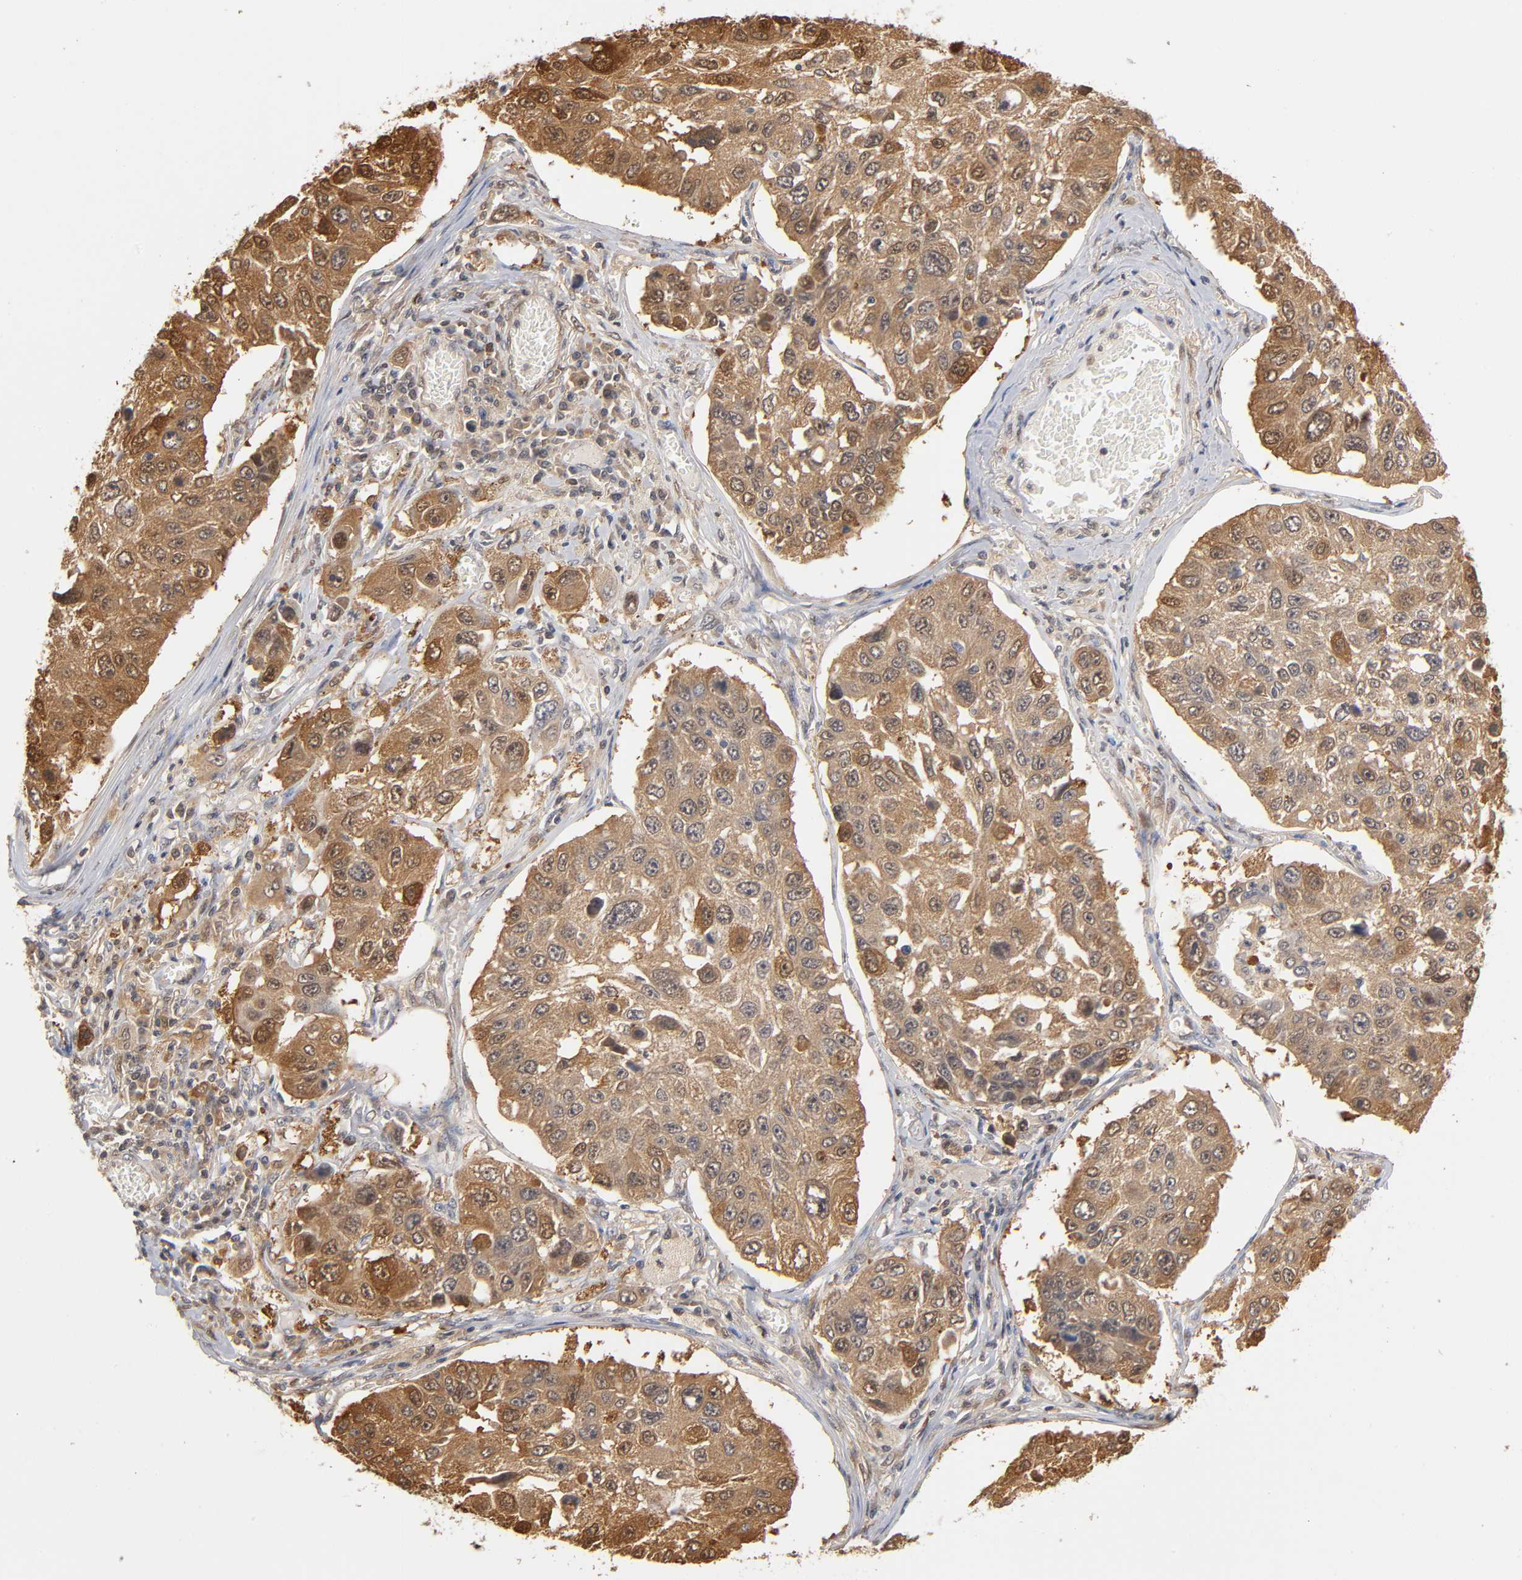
{"staining": {"intensity": "strong", "quantity": ">75%", "location": "cytoplasmic/membranous"}, "tissue": "lung cancer", "cell_type": "Tumor cells", "image_type": "cancer", "snomed": [{"axis": "morphology", "description": "Squamous cell carcinoma, NOS"}, {"axis": "topography", "description": "Lung"}], "caption": "Immunohistochemistry micrograph of lung cancer stained for a protein (brown), which displays high levels of strong cytoplasmic/membranous expression in about >75% of tumor cells.", "gene": "DFFB", "patient": {"sex": "male", "age": 71}}